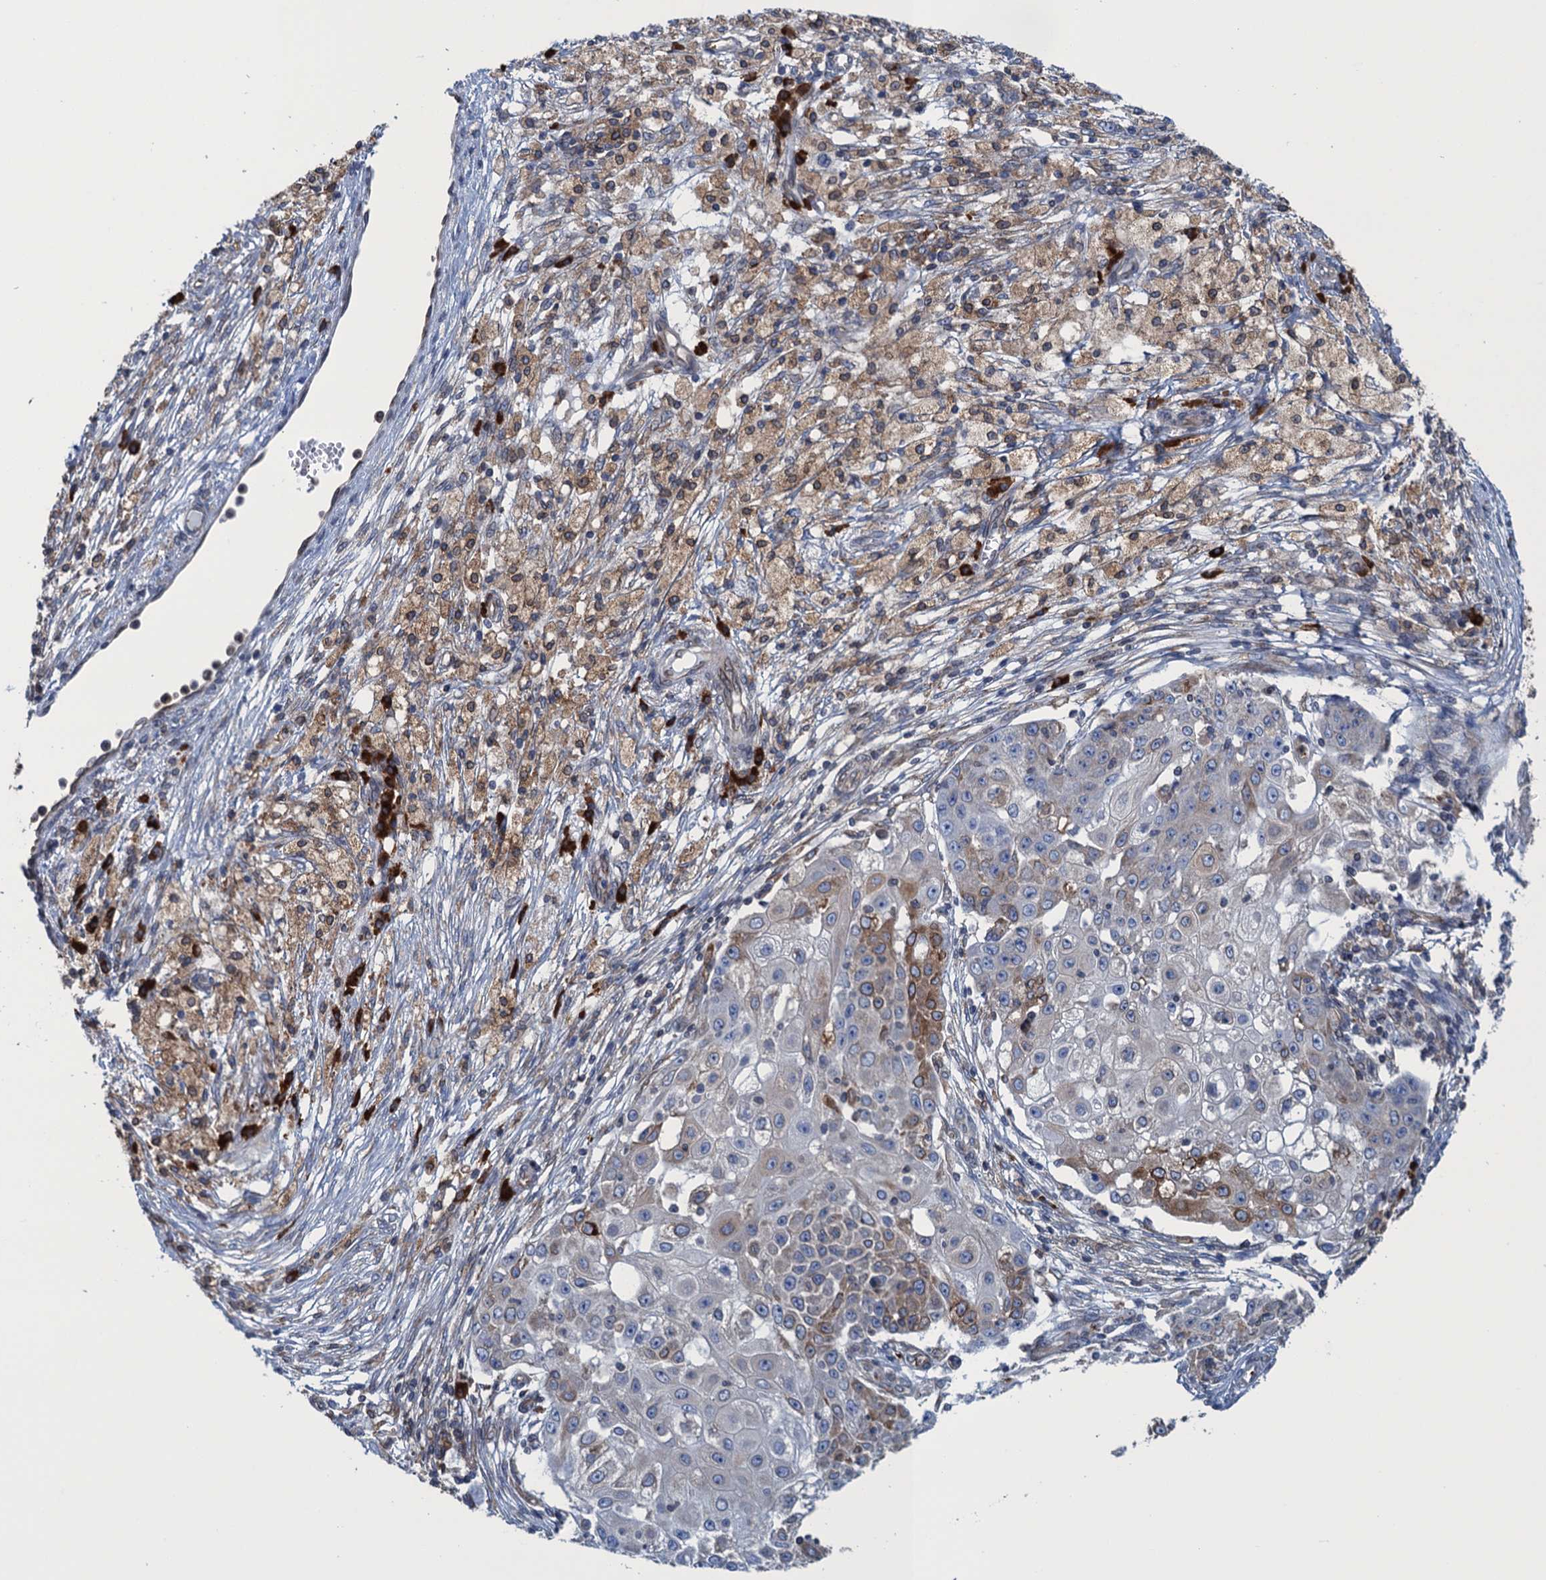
{"staining": {"intensity": "strong", "quantity": "<25%", "location": "cytoplasmic/membranous"}, "tissue": "ovarian cancer", "cell_type": "Tumor cells", "image_type": "cancer", "snomed": [{"axis": "morphology", "description": "Carcinoma, endometroid"}, {"axis": "topography", "description": "Ovary"}], "caption": "Strong cytoplasmic/membranous staining is appreciated in approximately <25% of tumor cells in endometroid carcinoma (ovarian).", "gene": "TMEM205", "patient": {"sex": "female", "age": 42}}